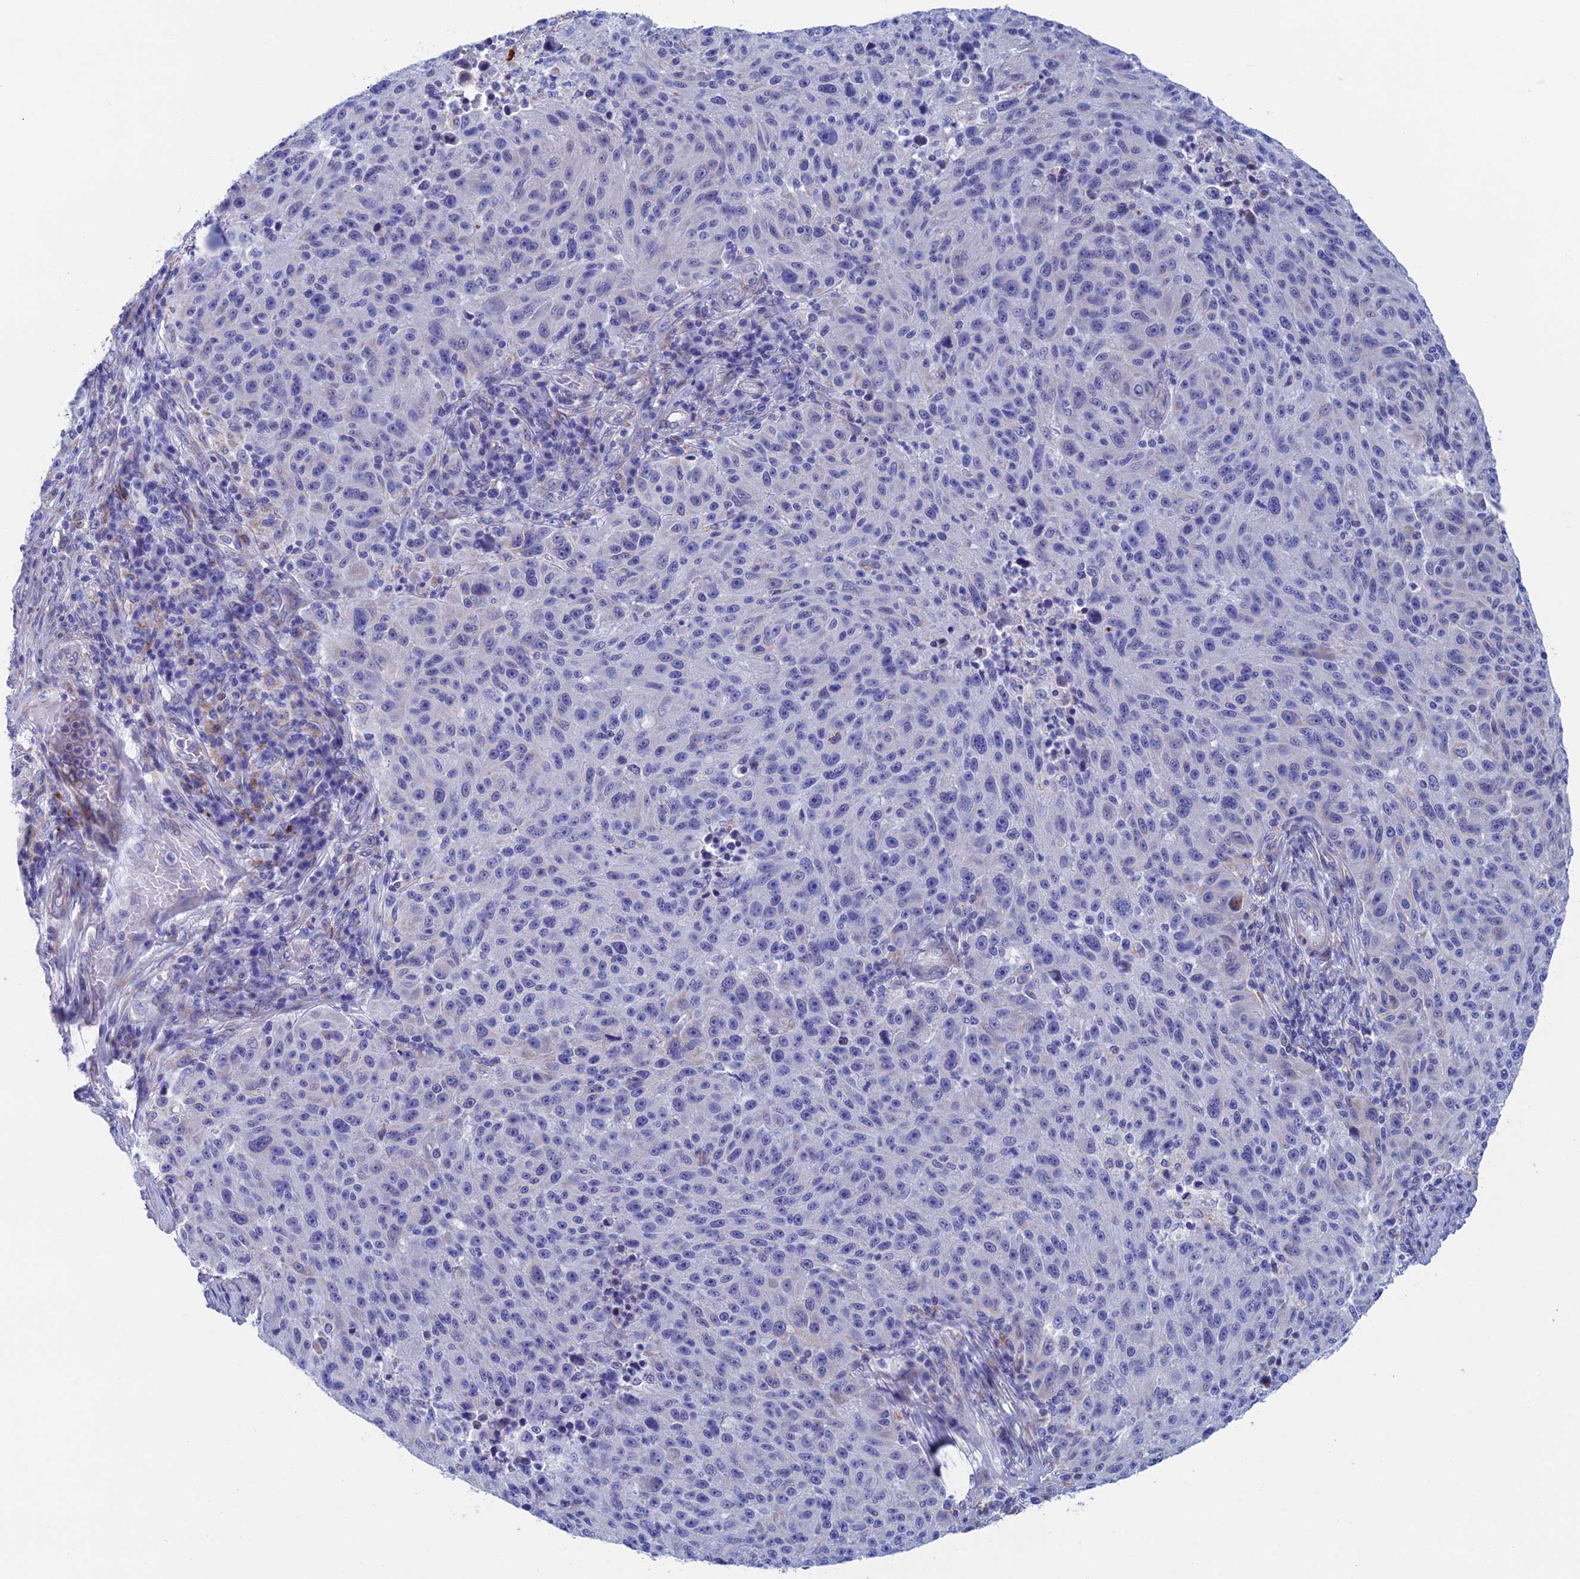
{"staining": {"intensity": "negative", "quantity": "none", "location": "none"}, "tissue": "melanoma", "cell_type": "Tumor cells", "image_type": "cancer", "snomed": [{"axis": "morphology", "description": "Malignant melanoma, NOS"}, {"axis": "topography", "description": "Skin"}], "caption": "Tumor cells show no significant protein positivity in melanoma. Brightfield microscopy of IHC stained with DAB (3,3'-diaminobenzidine) (brown) and hematoxylin (blue), captured at high magnification.", "gene": "CFAP210", "patient": {"sex": "male", "age": 53}}